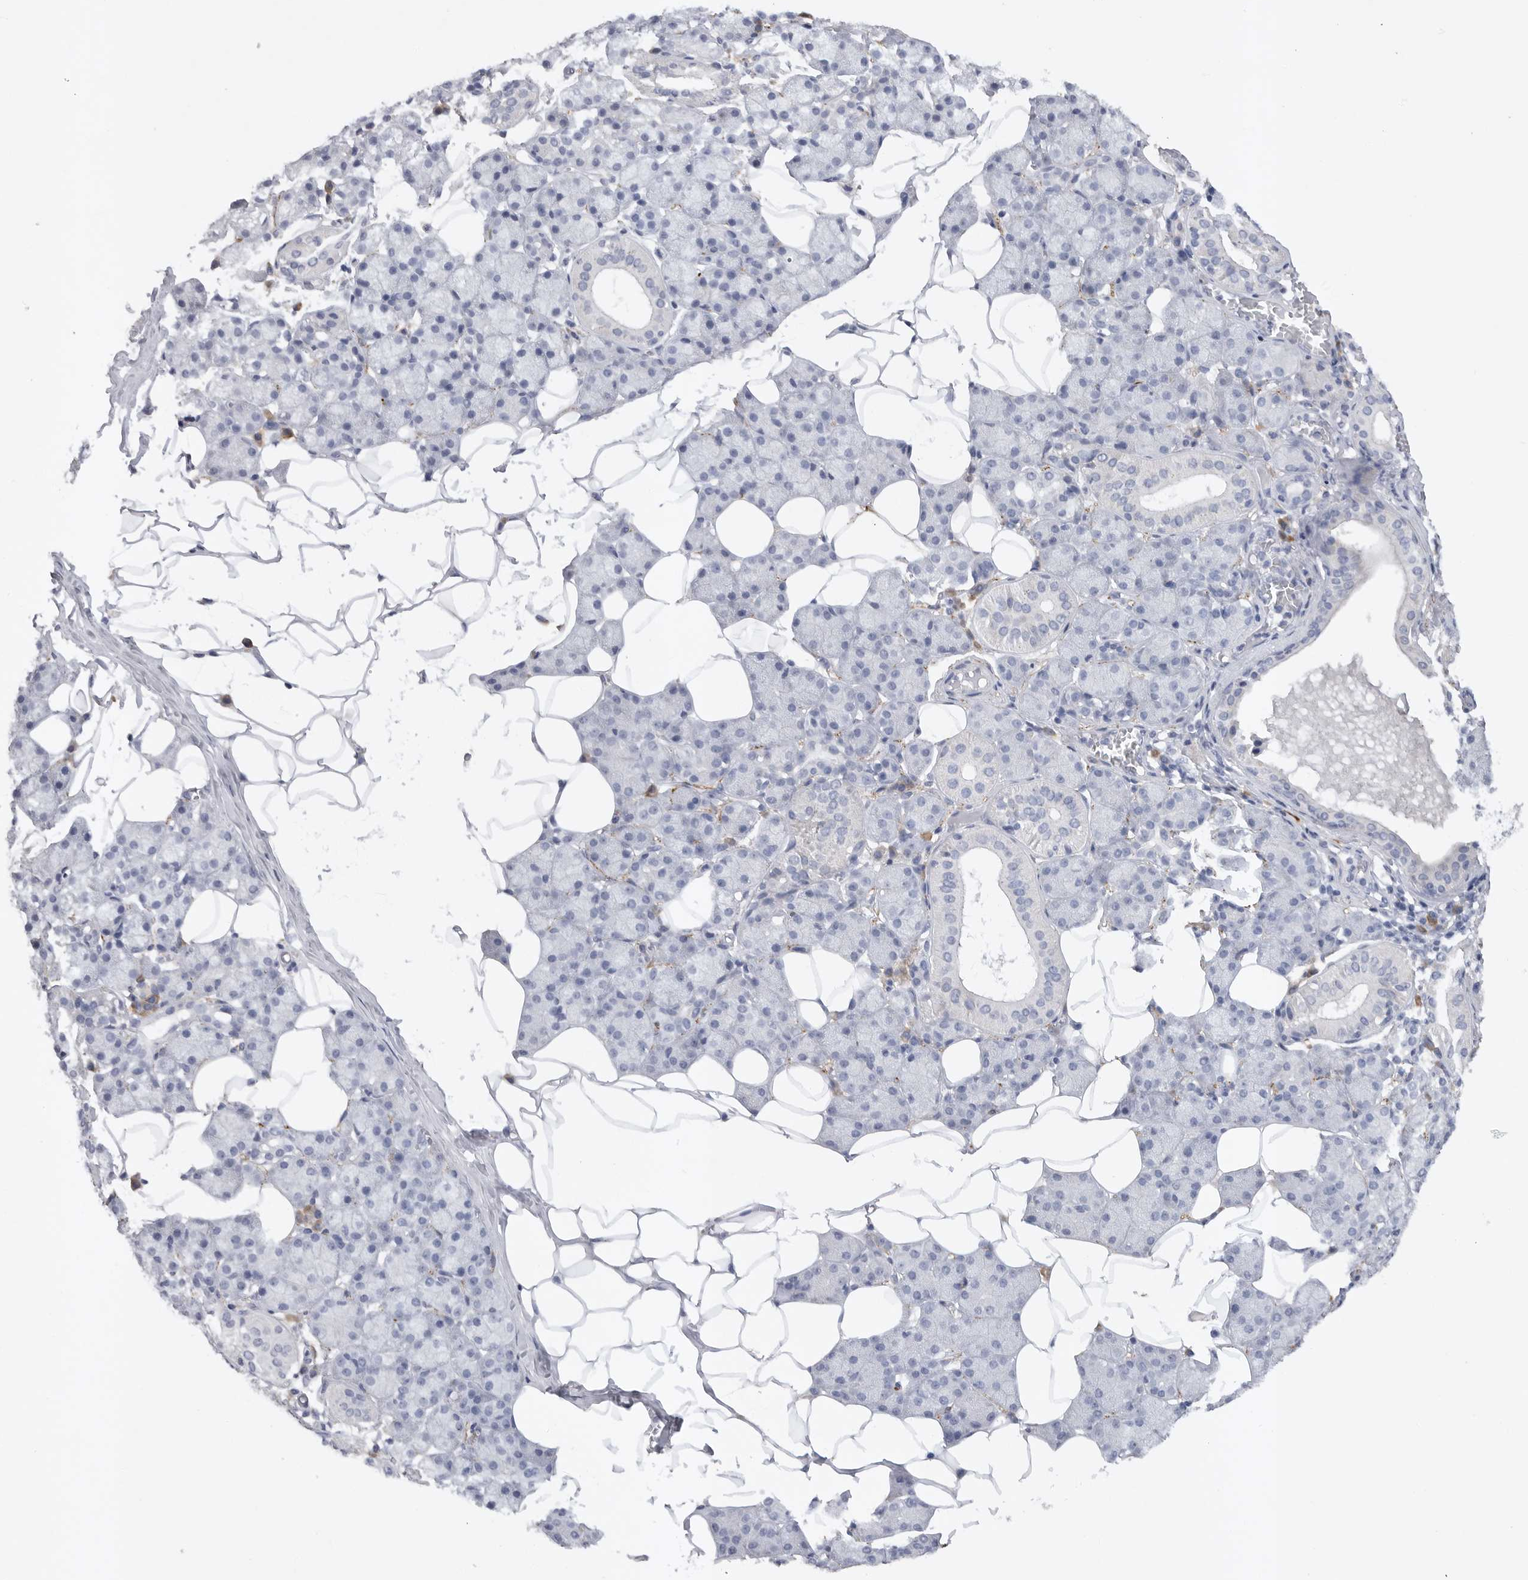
{"staining": {"intensity": "negative", "quantity": "none", "location": "none"}, "tissue": "salivary gland", "cell_type": "Glandular cells", "image_type": "normal", "snomed": [{"axis": "morphology", "description": "Normal tissue, NOS"}, {"axis": "topography", "description": "Salivary gland"}], "caption": "Protein analysis of normal salivary gland exhibits no significant expression in glandular cells. (Brightfield microscopy of DAB (3,3'-diaminobenzidine) immunohistochemistry at high magnification).", "gene": "EDEM3", "patient": {"sex": "female", "age": 33}}